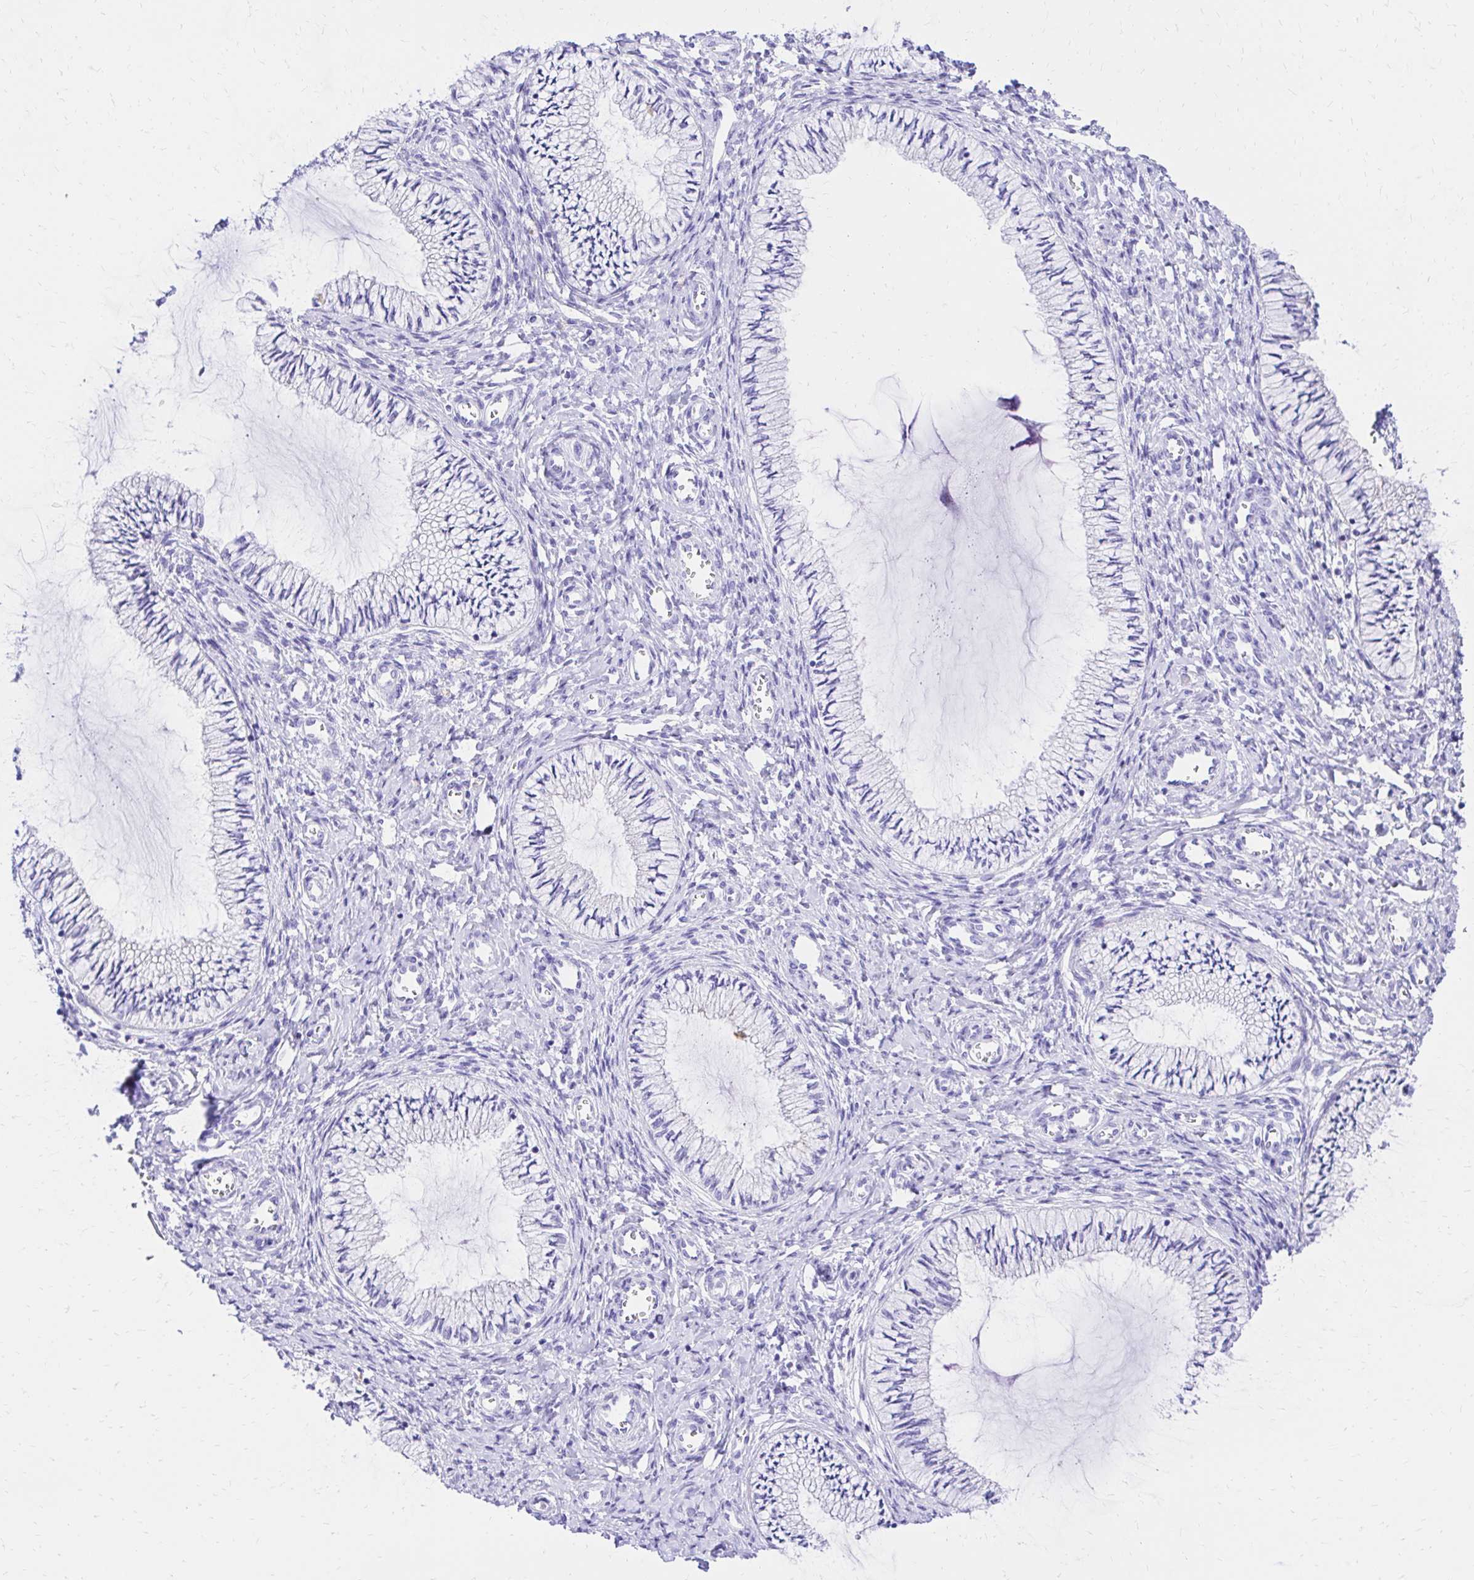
{"staining": {"intensity": "negative", "quantity": "none", "location": "none"}, "tissue": "cervix", "cell_type": "Glandular cells", "image_type": "normal", "snomed": [{"axis": "morphology", "description": "Normal tissue, NOS"}, {"axis": "topography", "description": "Cervix"}], "caption": "This image is of unremarkable cervix stained with IHC to label a protein in brown with the nuclei are counter-stained blue. There is no positivity in glandular cells.", "gene": "S100G", "patient": {"sex": "female", "age": 24}}